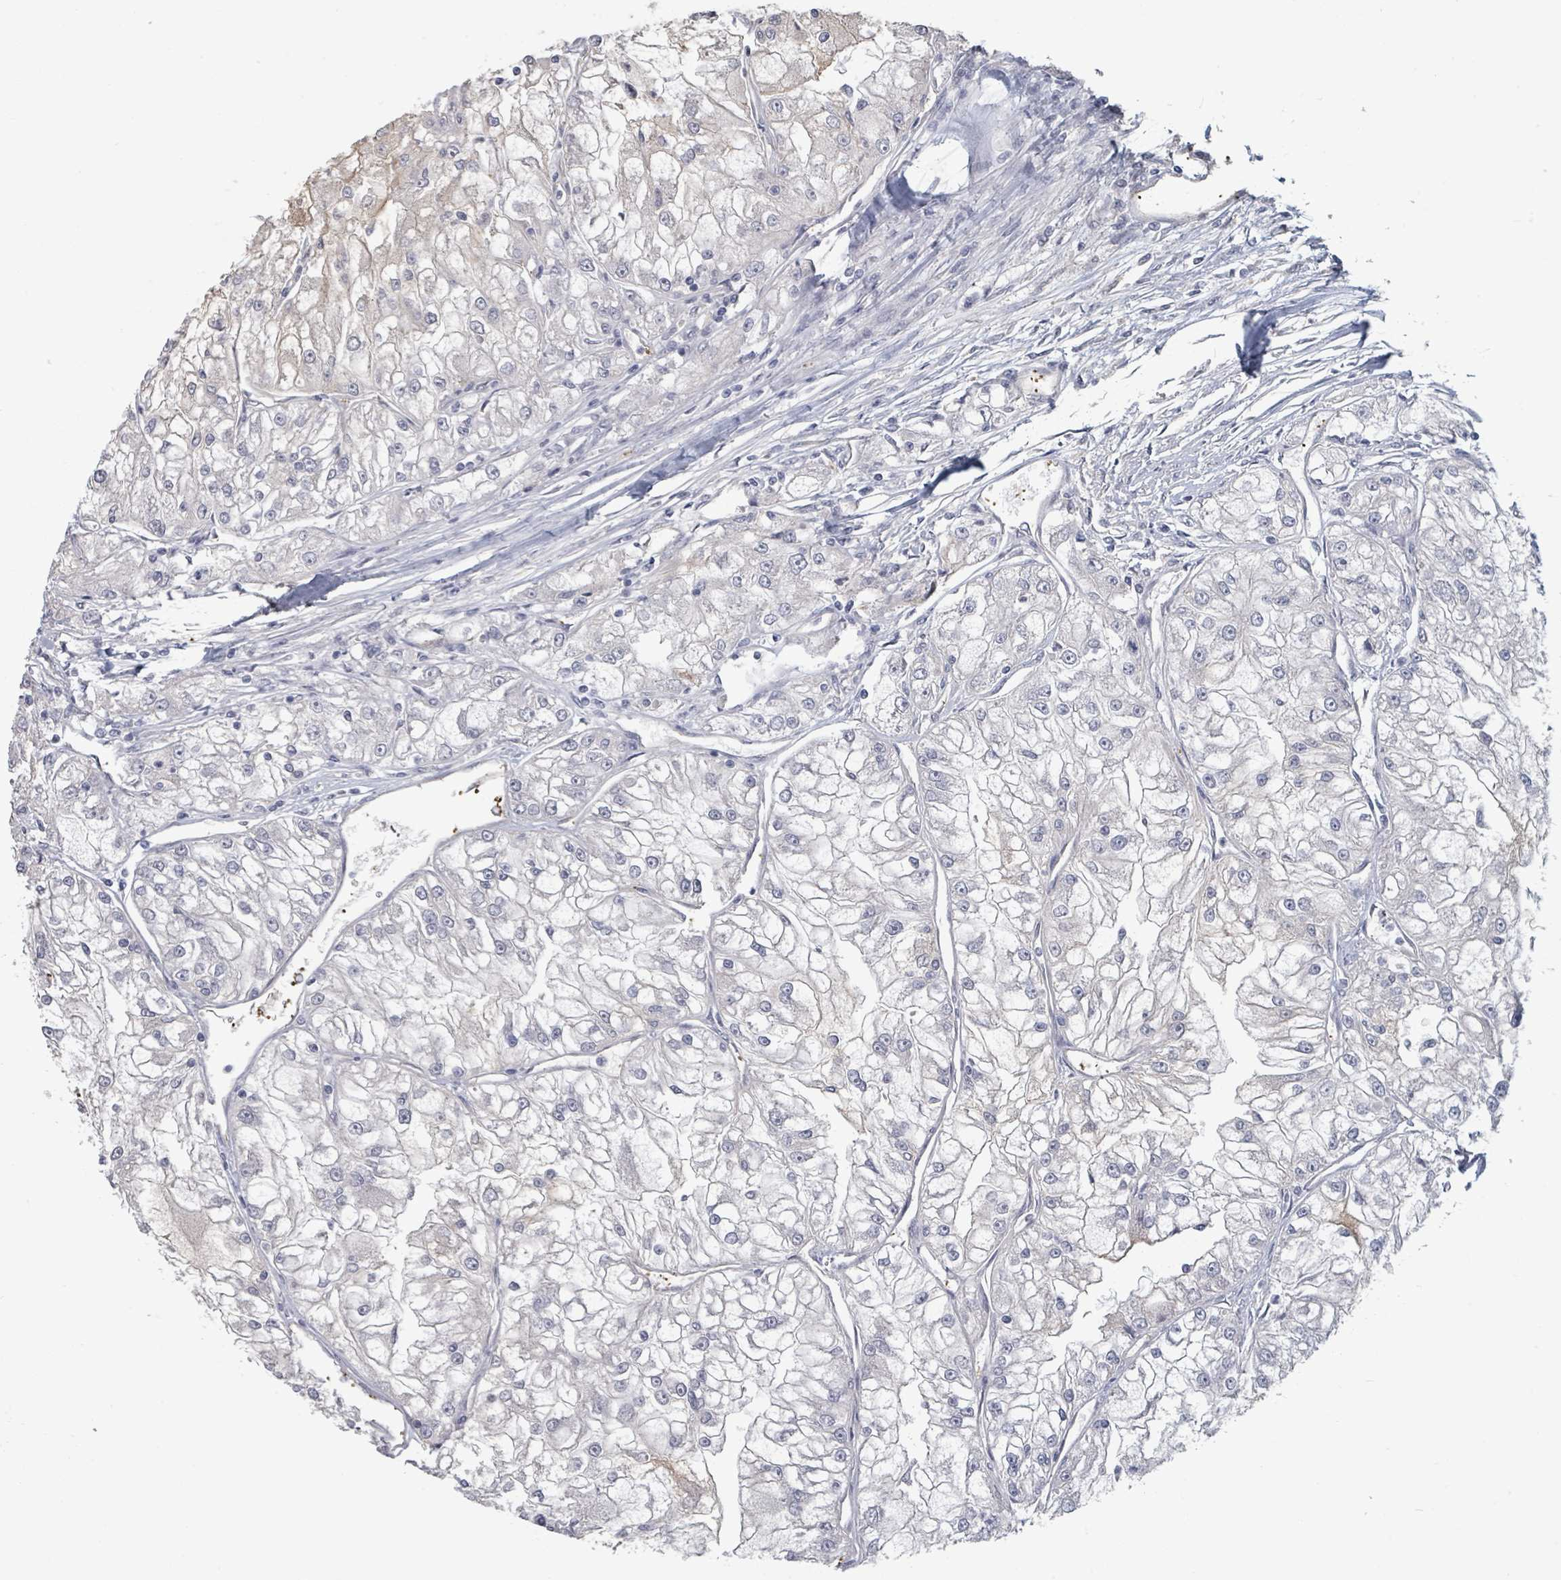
{"staining": {"intensity": "negative", "quantity": "none", "location": "none"}, "tissue": "renal cancer", "cell_type": "Tumor cells", "image_type": "cancer", "snomed": [{"axis": "morphology", "description": "Adenocarcinoma, NOS"}, {"axis": "topography", "description": "Kidney"}], "caption": "Renal adenocarcinoma was stained to show a protein in brown. There is no significant positivity in tumor cells.", "gene": "PLAUR", "patient": {"sex": "female", "age": 72}}